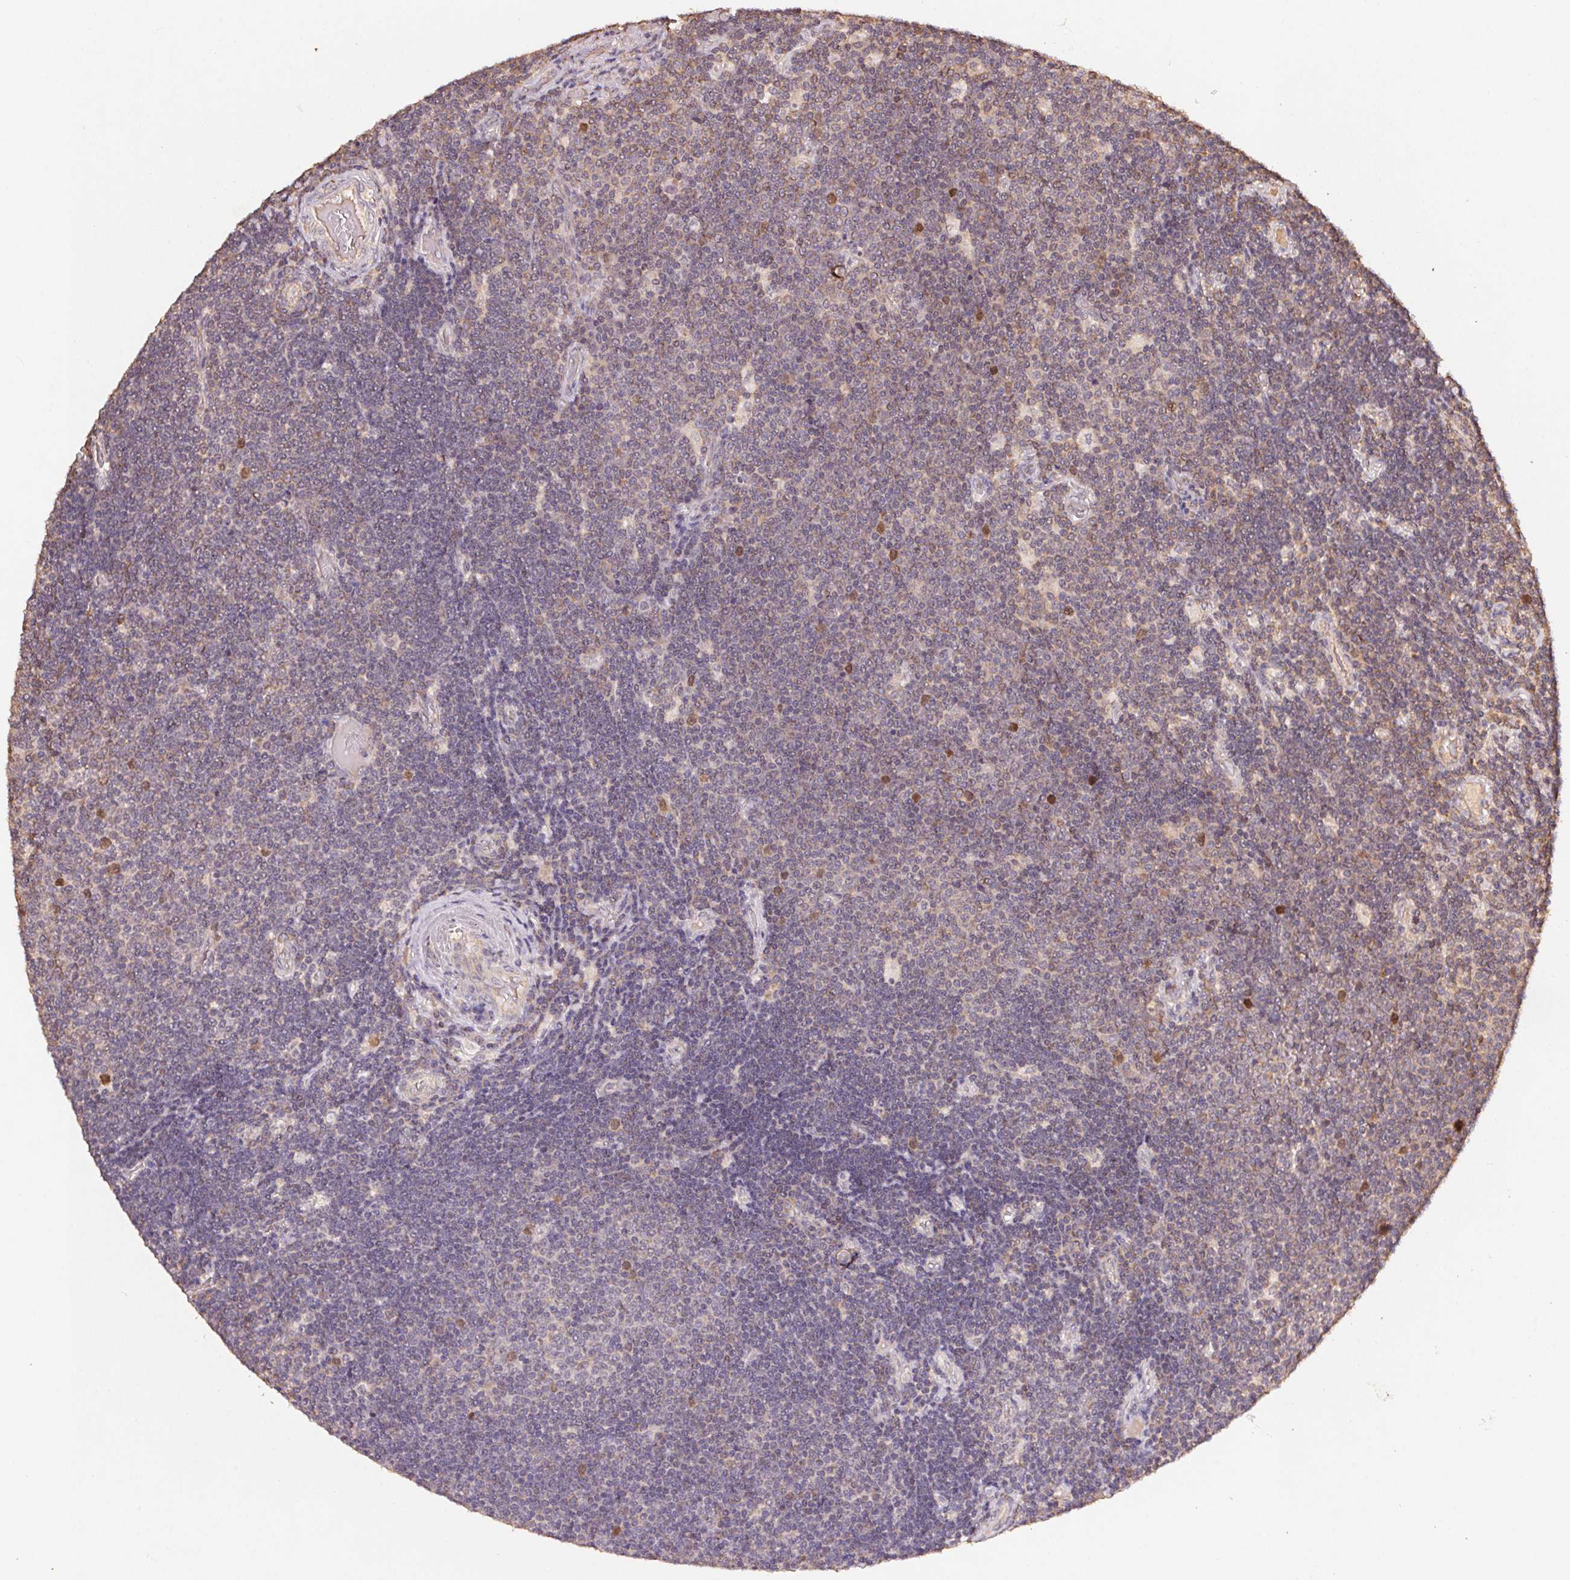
{"staining": {"intensity": "moderate", "quantity": "<25%", "location": "nuclear"}, "tissue": "lymphoma", "cell_type": "Tumor cells", "image_type": "cancer", "snomed": [{"axis": "morphology", "description": "Malignant lymphoma, non-Hodgkin's type, Low grade"}, {"axis": "topography", "description": "Brain"}], "caption": "Lymphoma stained with a protein marker displays moderate staining in tumor cells.", "gene": "CENPF", "patient": {"sex": "female", "age": 66}}